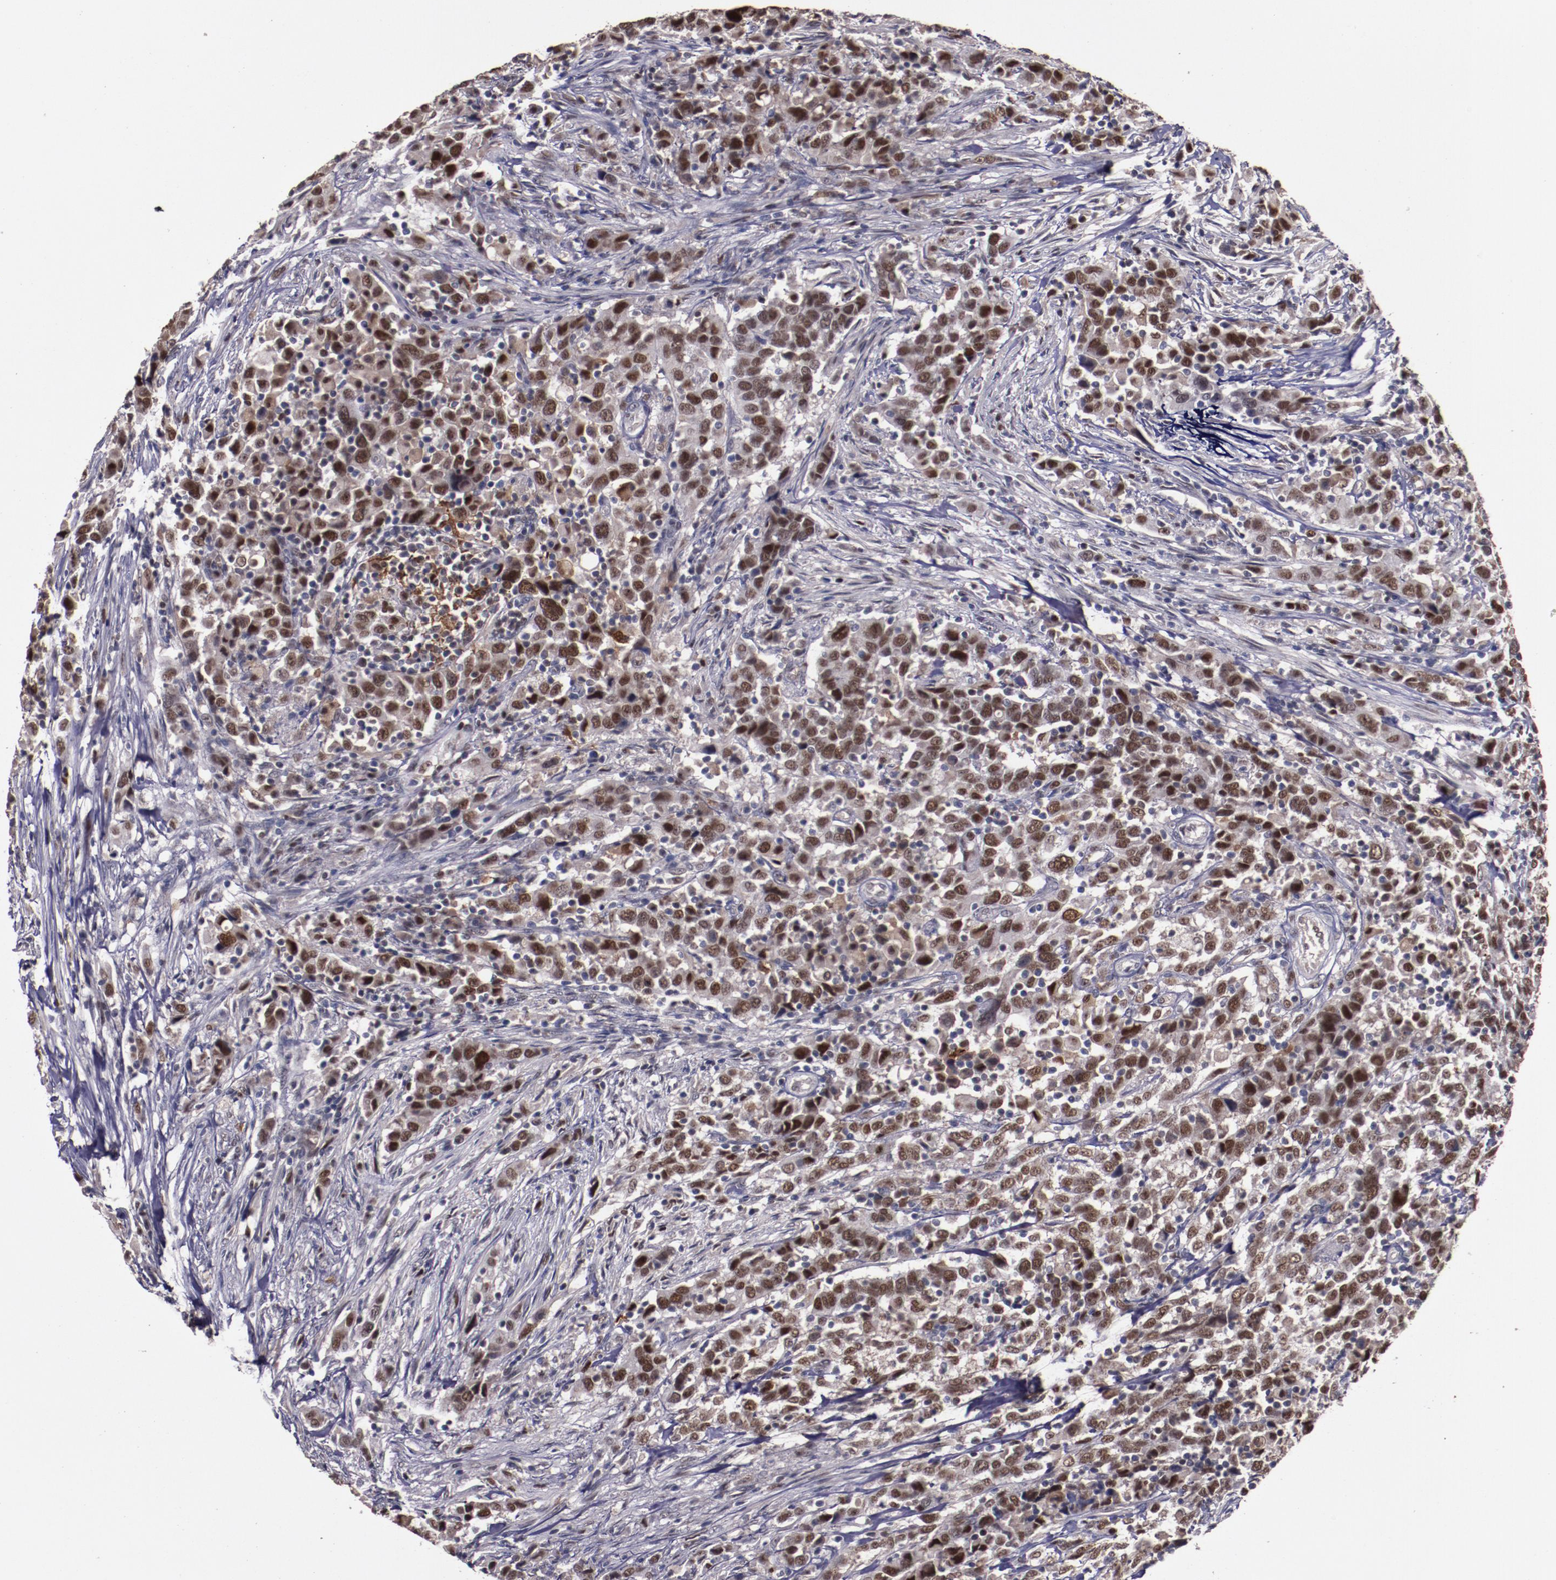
{"staining": {"intensity": "strong", "quantity": ">75%", "location": "nuclear"}, "tissue": "urothelial cancer", "cell_type": "Tumor cells", "image_type": "cancer", "snomed": [{"axis": "morphology", "description": "Urothelial carcinoma, High grade"}, {"axis": "topography", "description": "Urinary bladder"}], "caption": "A brown stain highlights strong nuclear staining of a protein in human high-grade urothelial carcinoma tumor cells. (IHC, brightfield microscopy, high magnification).", "gene": "CHEK2", "patient": {"sex": "male", "age": 61}}